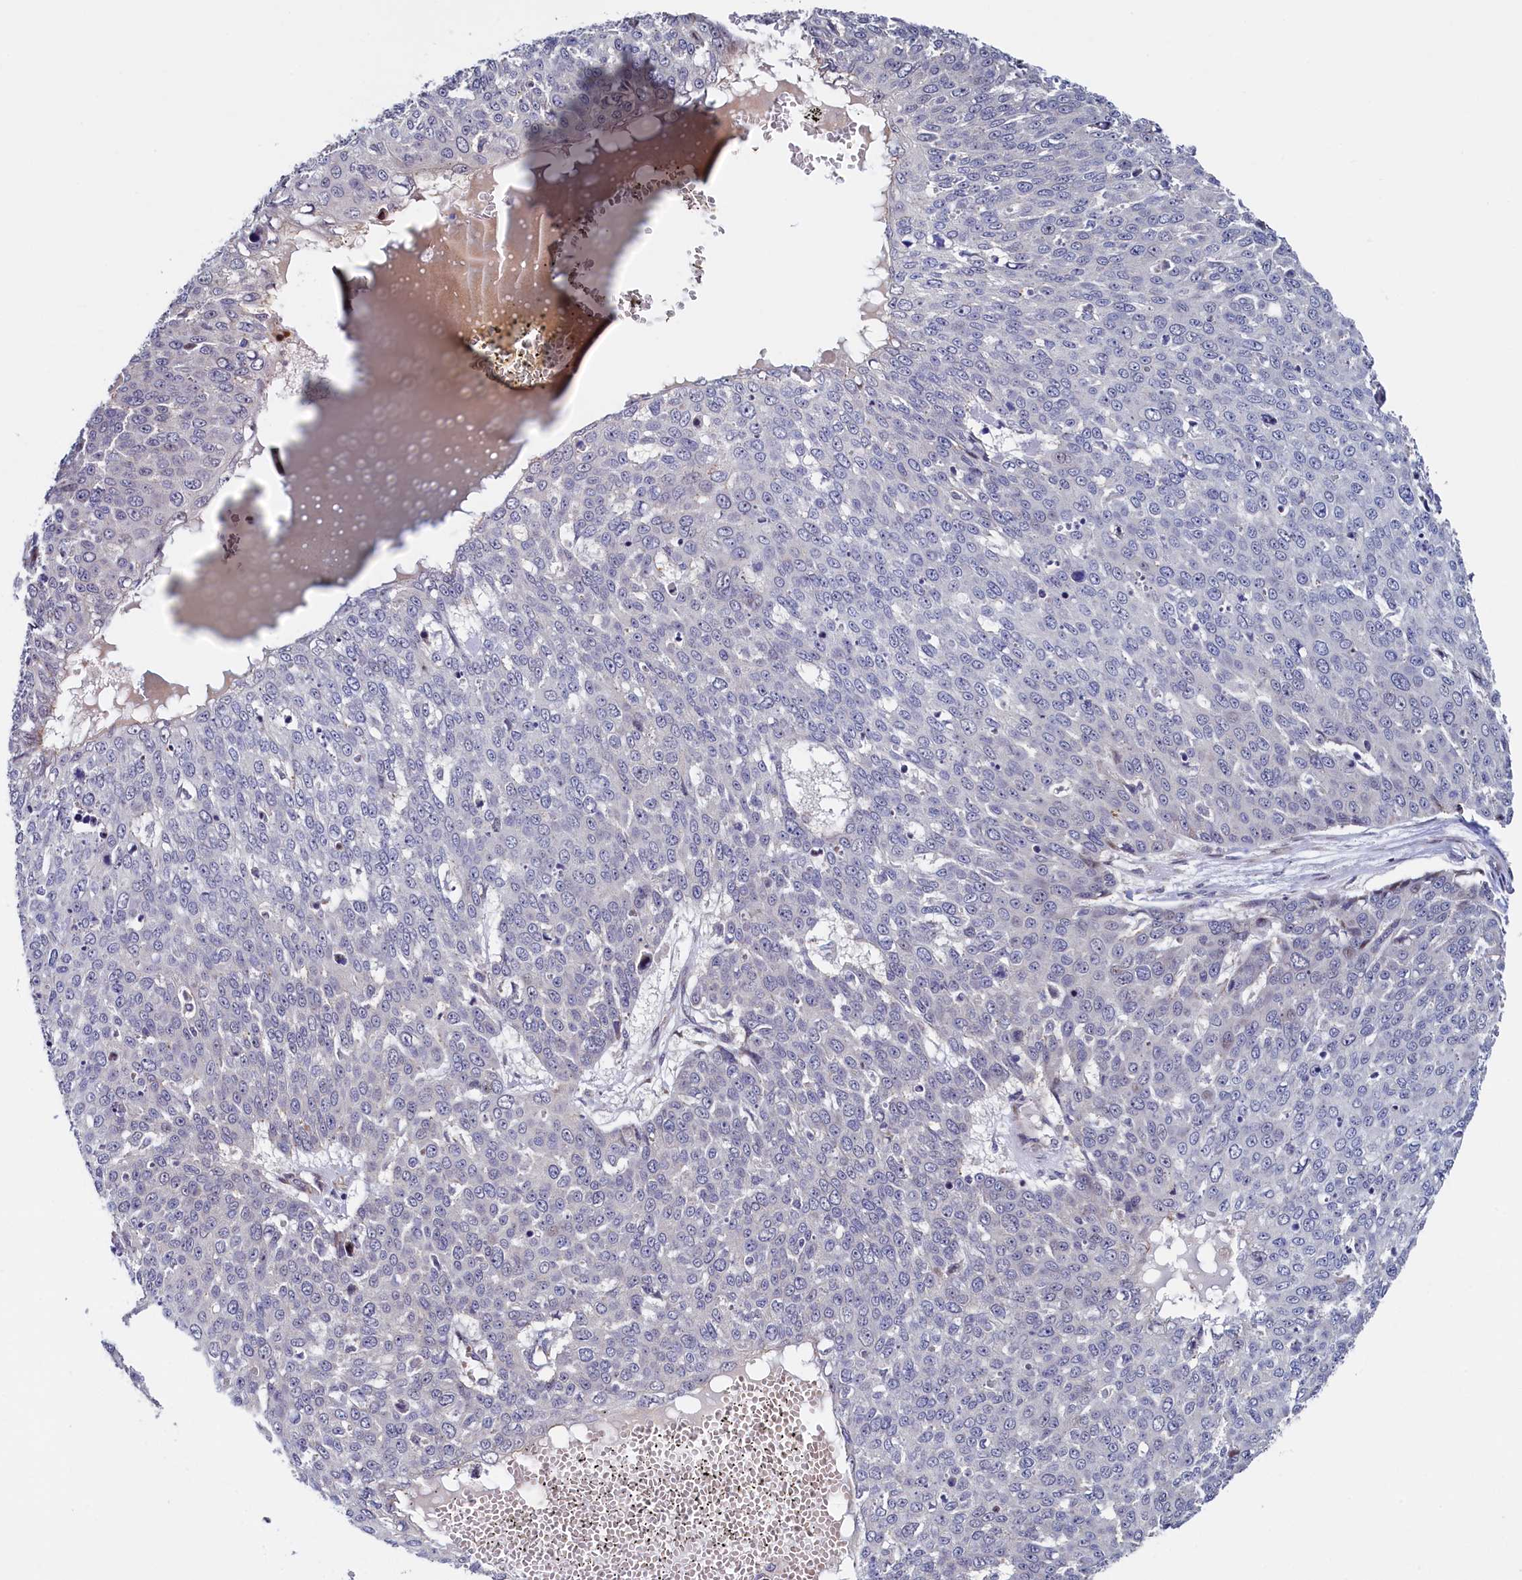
{"staining": {"intensity": "negative", "quantity": "none", "location": "none"}, "tissue": "skin cancer", "cell_type": "Tumor cells", "image_type": "cancer", "snomed": [{"axis": "morphology", "description": "Squamous cell carcinoma, NOS"}, {"axis": "topography", "description": "Skin"}], "caption": "Tumor cells are negative for brown protein staining in skin cancer.", "gene": "PIK3C3", "patient": {"sex": "male", "age": 71}}